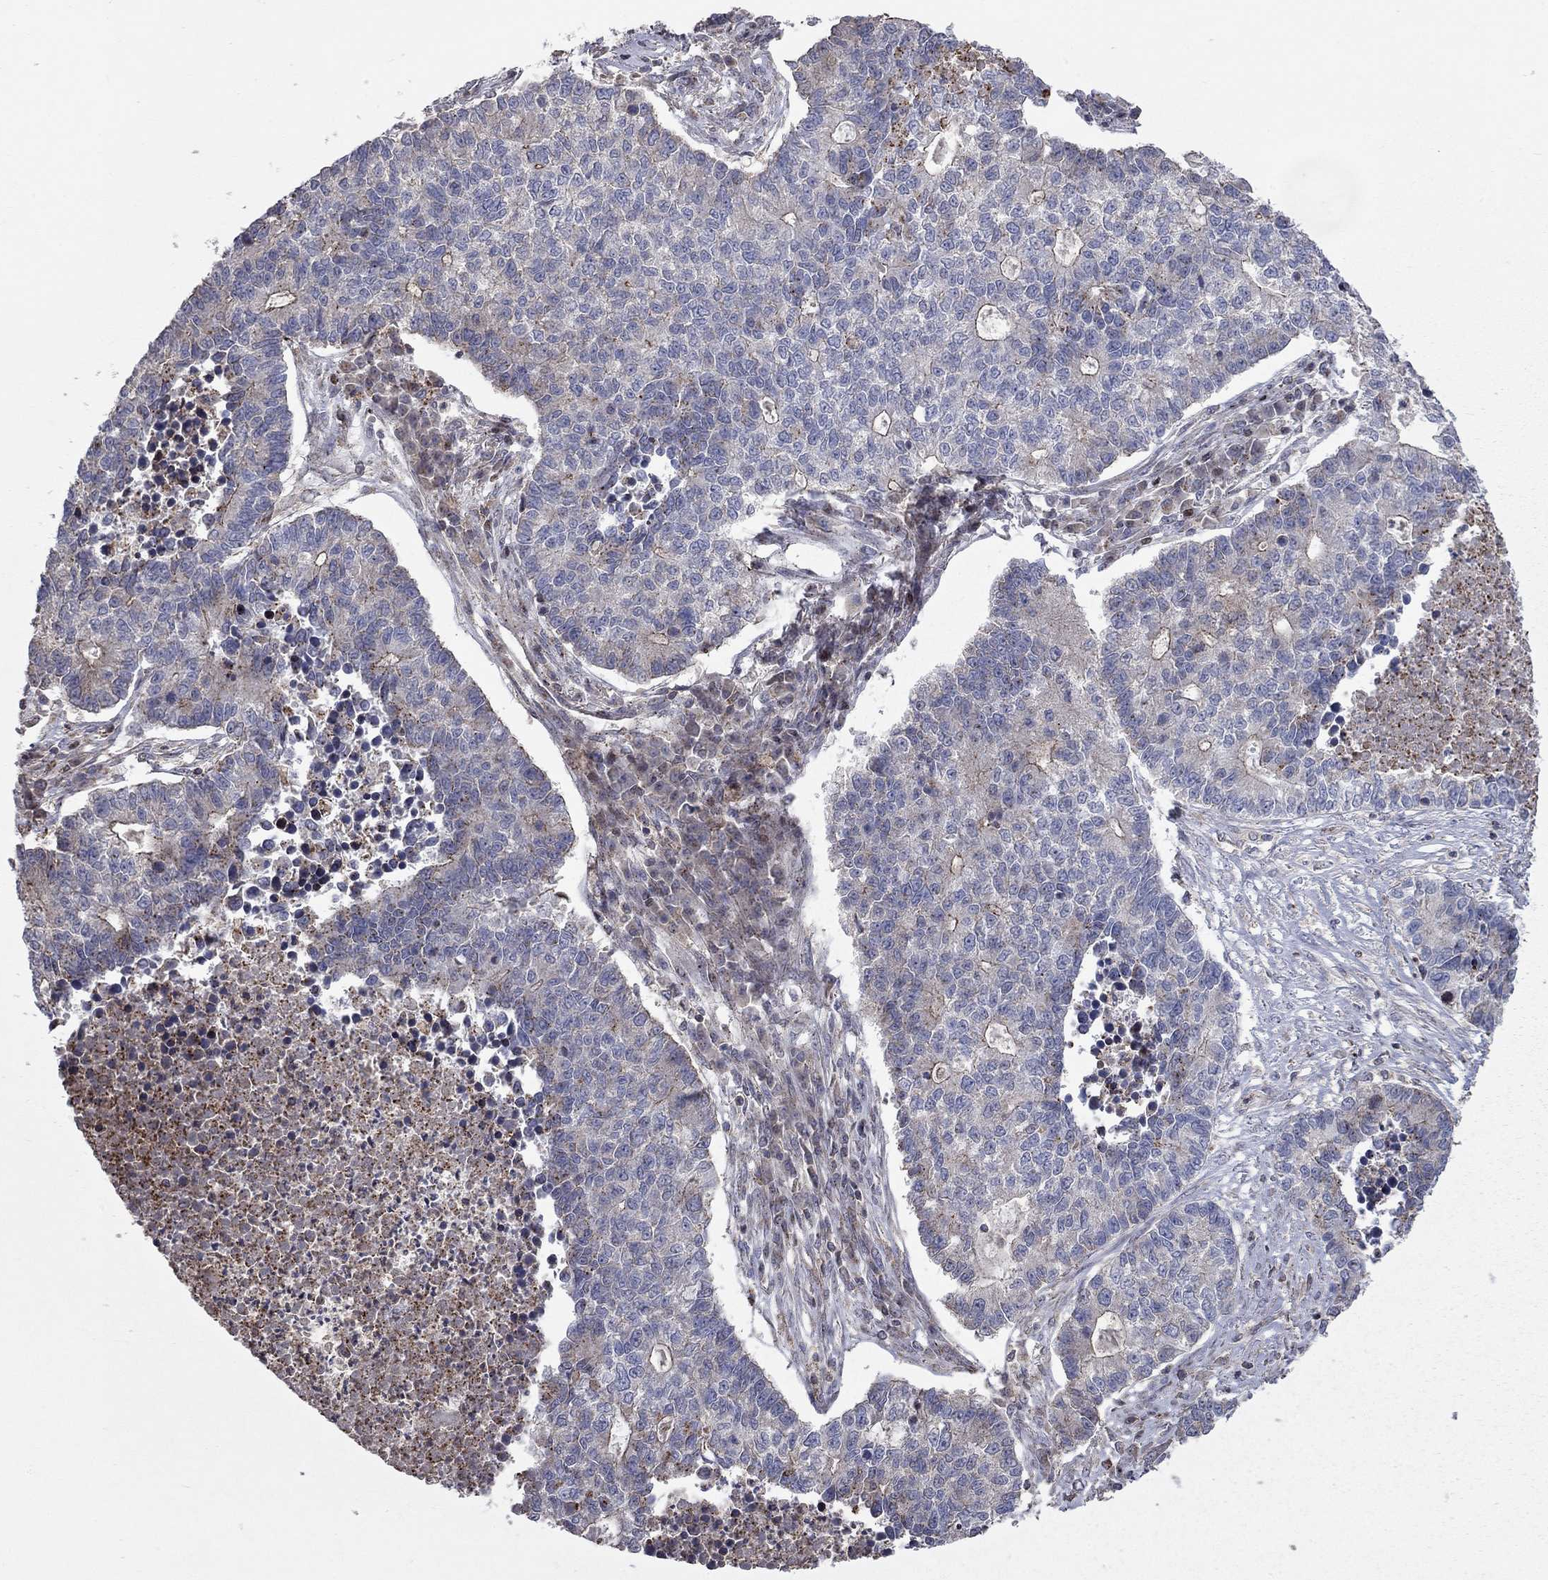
{"staining": {"intensity": "strong", "quantity": "<25%", "location": "cytoplasmic/membranous"}, "tissue": "lung cancer", "cell_type": "Tumor cells", "image_type": "cancer", "snomed": [{"axis": "morphology", "description": "Adenocarcinoma, NOS"}, {"axis": "topography", "description": "Lung"}], "caption": "Strong cytoplasmic/membranous protein positivity is identified in about <25% of tumor cells in lung cancer.", "gene": "ERN2", "patient": {"sex": "male", "age": 57}}